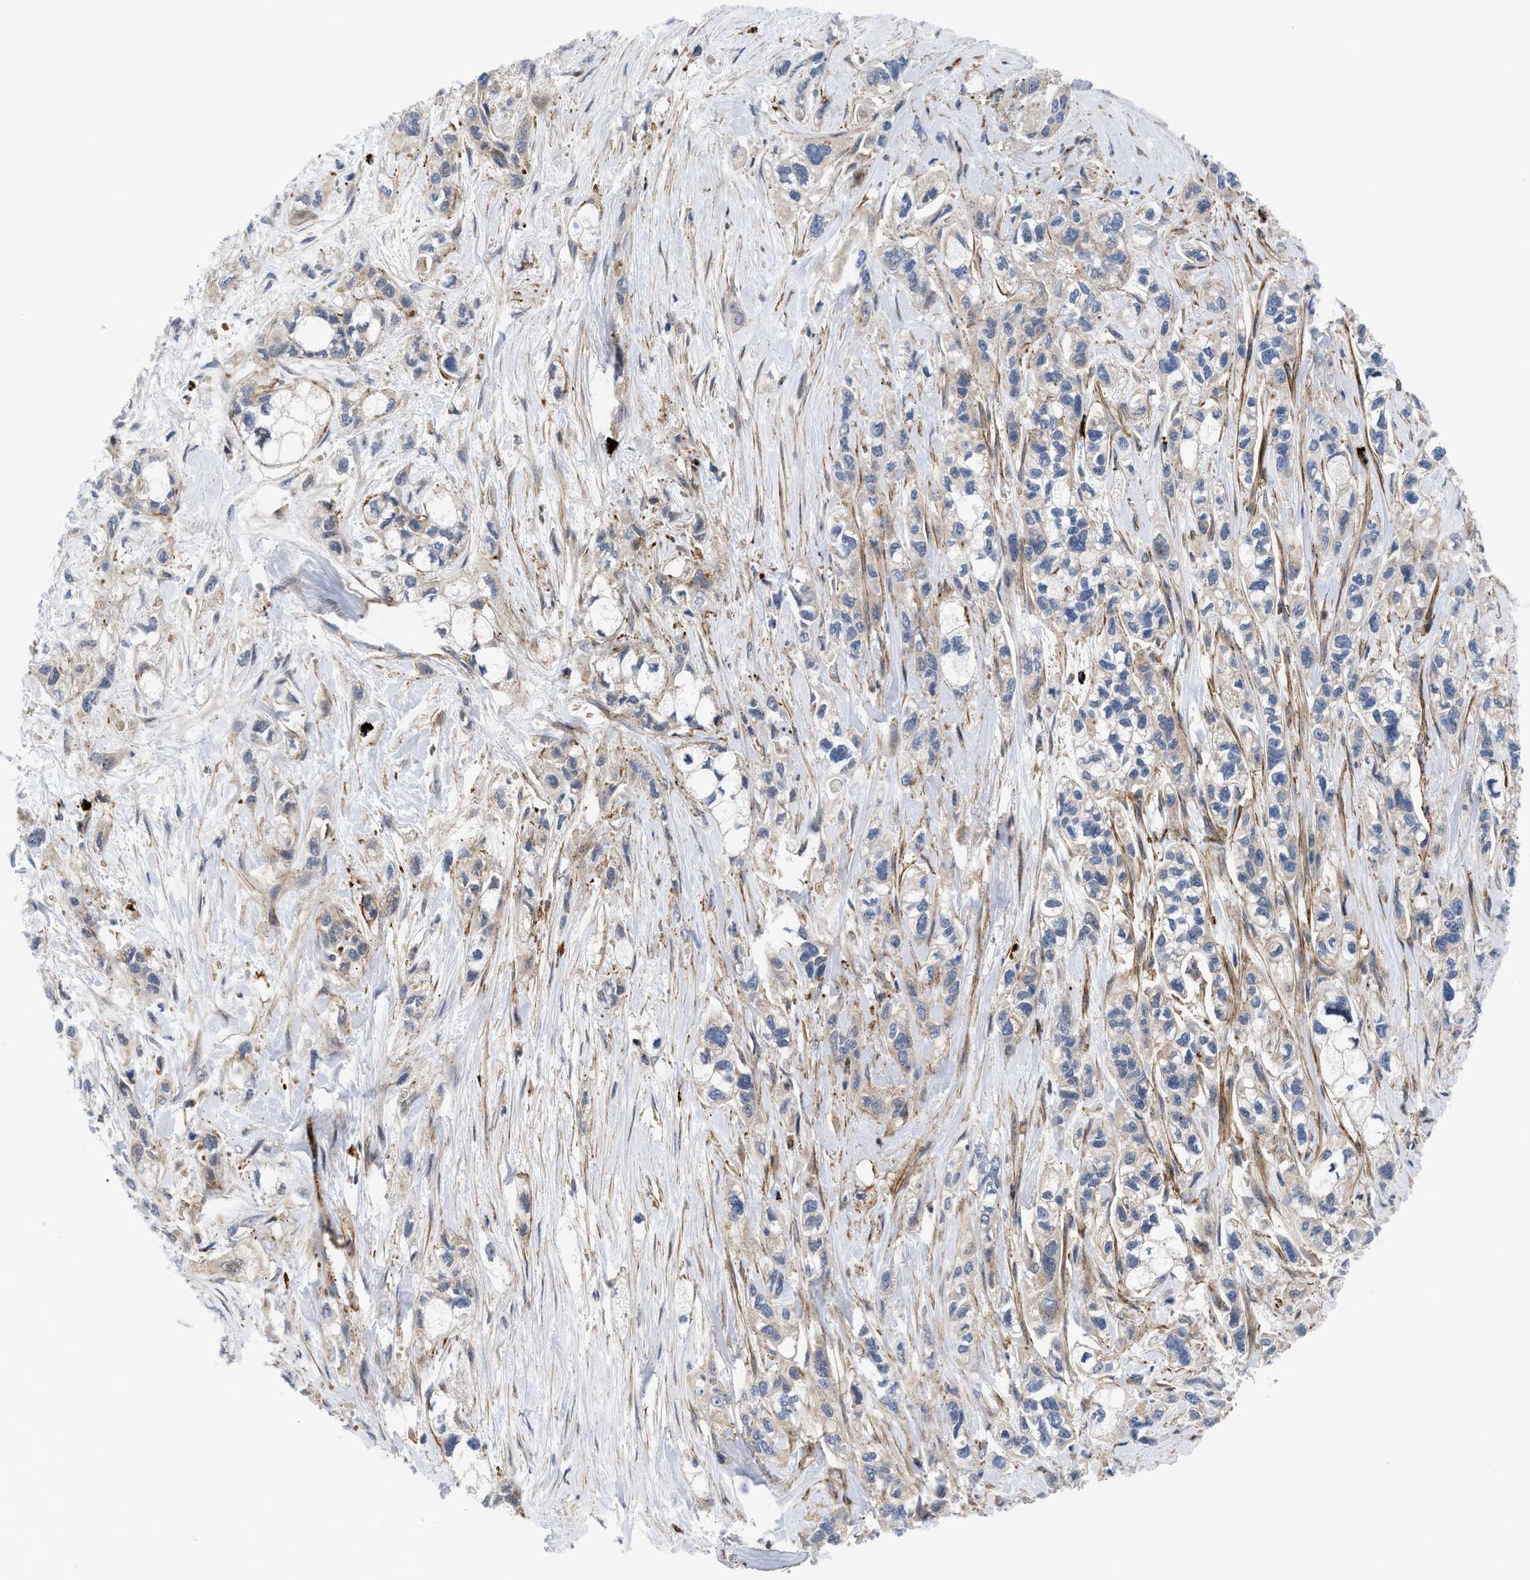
{"staining": {"intensity": "weak", "quantity": "25%-75%", "location": "cytoplasmic/membranous"}, "tissue": "pancreatic cancer", "cell_type": "Tumor cells", "image_type": "cancer", "snomed": [{"axis": "morphology", "description": "Adenocarcinoma, NOS"}, {"axis": "topography", "description": "Pancreas"}], "caption": "Protein staining displays weak cytoplasmic/membranous positivity in about 25%-75% of tumor cells in pancreatic adenocarcinoma.", "gene": "SPAST", "patient": {"sex": "male", "age": 74}}